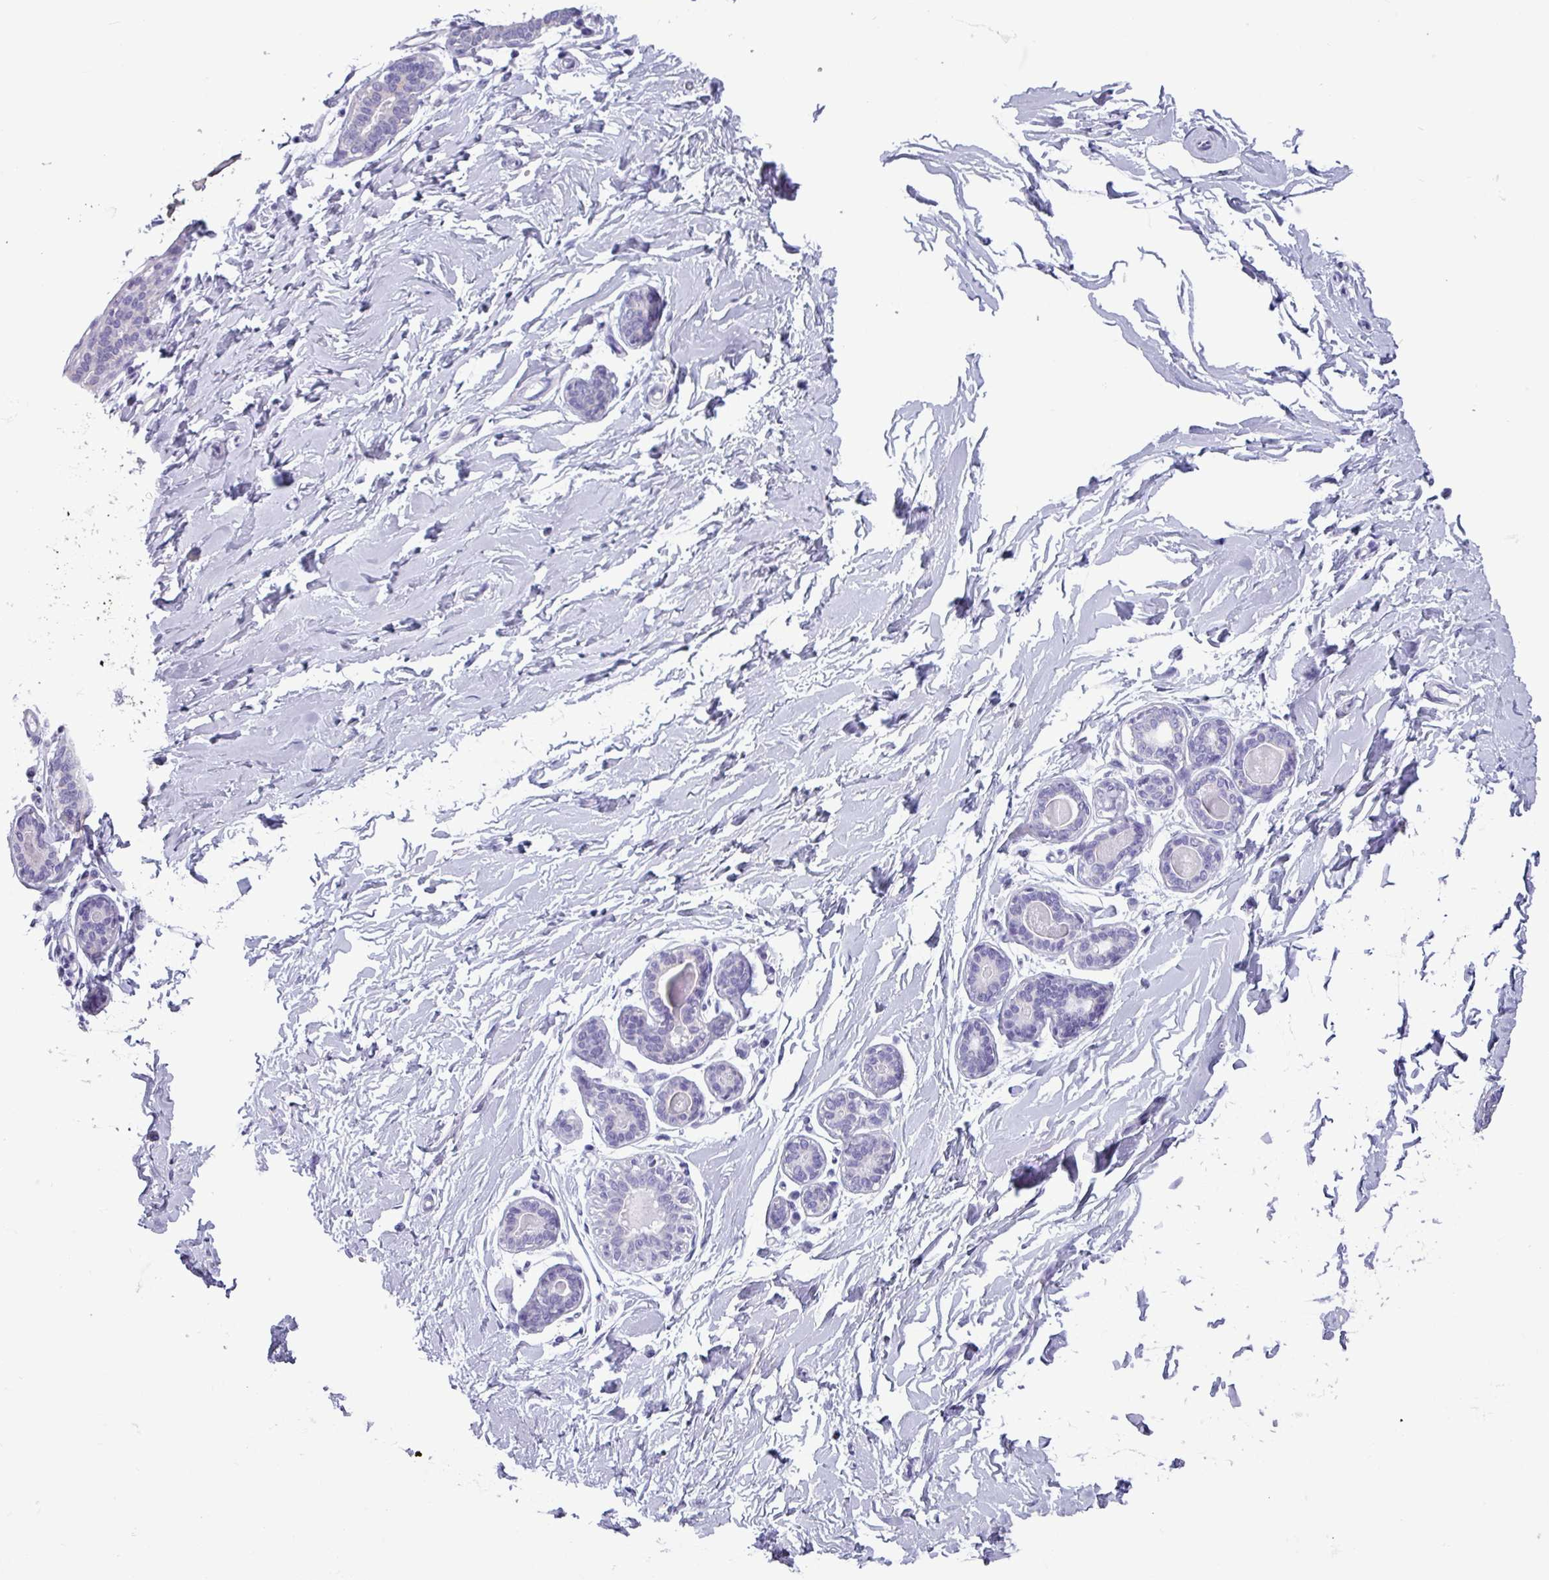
{"staining": {"intensity": "negative", "quantity": "none", "location": "none"}, "tissue": "breast", "cell_type": "Adipocytes", "image_type": "normal", "snomed": [{"axis": "morphology", "description": "Normal tissue, NOS"}, {"axis": "topography", "description": "Breast"}], "caption": "Image shows no significant protein staining in adipocytes of benign breast.", "gene": "CAMK1", "patient": {"sex": "female", "age": 23}}